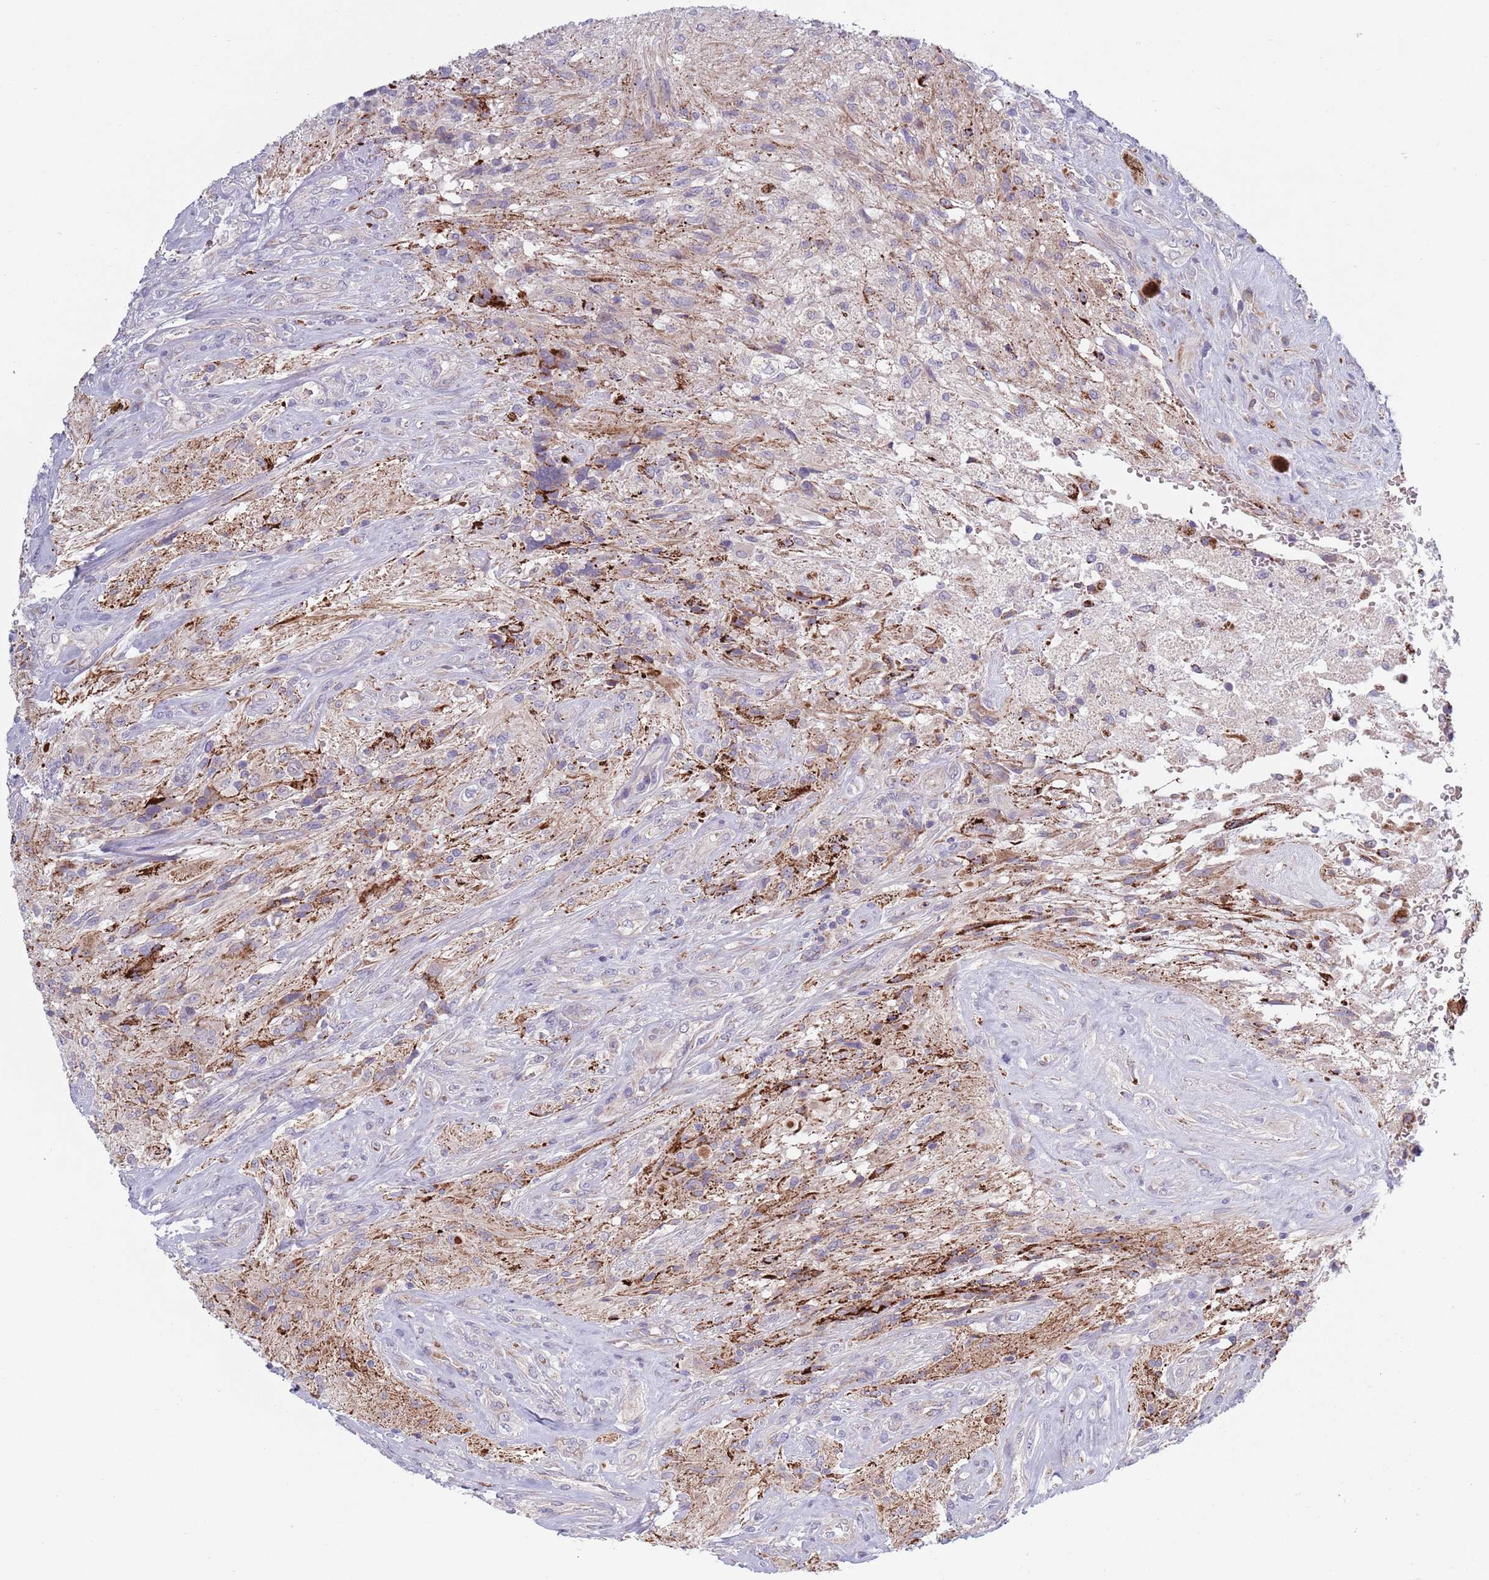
{"staining": {"intensity": "strong", "quantity": "<25%", "location": "cytoplasmic/membranous"}, "tissue": "glioma", "cell_type": "Tumor cells", "image_type": "cancer", "snomed": [{"axis": "morphology", "description": "Glioma, malignant, High grade"}, {"axis": "topography", "description": "Brain"}], "caption": "A brown stain highlights strong cytoplasmic/membranous expression of a protein in malignant glioma (high-grade) tumor cells. The staining was performed using DAB, with brown indicating positive protein expression. Nuclei are stained blue with hematoxylin.", "gene": "TYW1", "patient": {"sex": "male", "age": 56}}